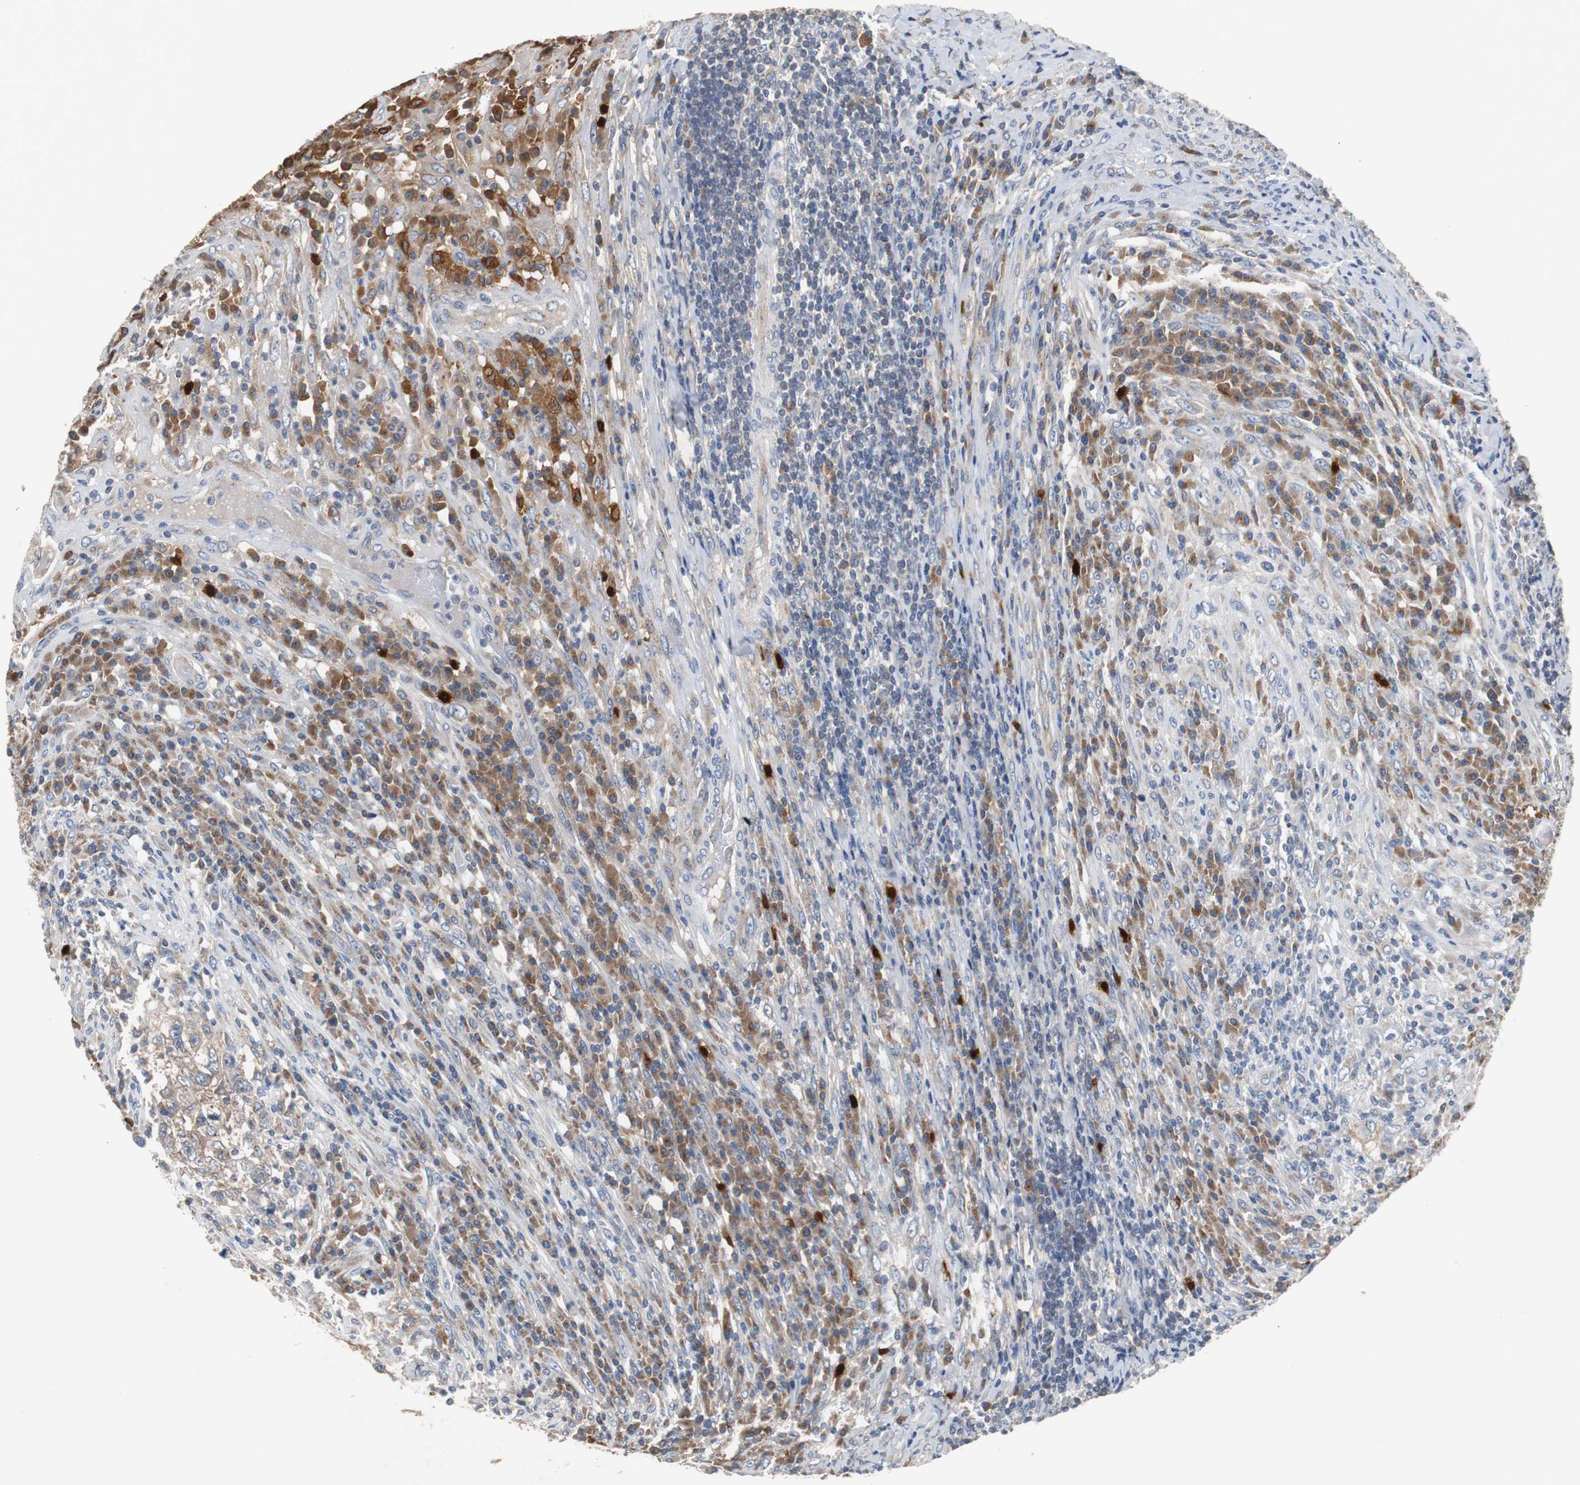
{"staining": {"intensity": "moderate", "quantity": ">75%", "location": "cytoplasmic/membranous"}, "tissue": "testis cancer", "cell_type": "Tumor cells", "image_type": "cancer", "snomed": [{"axis": "morphology", "description": "Necrosis, NOS"}, {"axis": "morphology", "description": "Carcinoma, Embryonal, NOS"}, {"axis": "topography", "description": "Testis"}], "caption": "IHC of testis cancer (embryonal carcinoma) exhibits medium levels of moderate cytoplasmic/membranous positivity in approximately >75% of tumor cells.", "gene": "CALB2", "patient": {"sex": "male", "age": 19}}